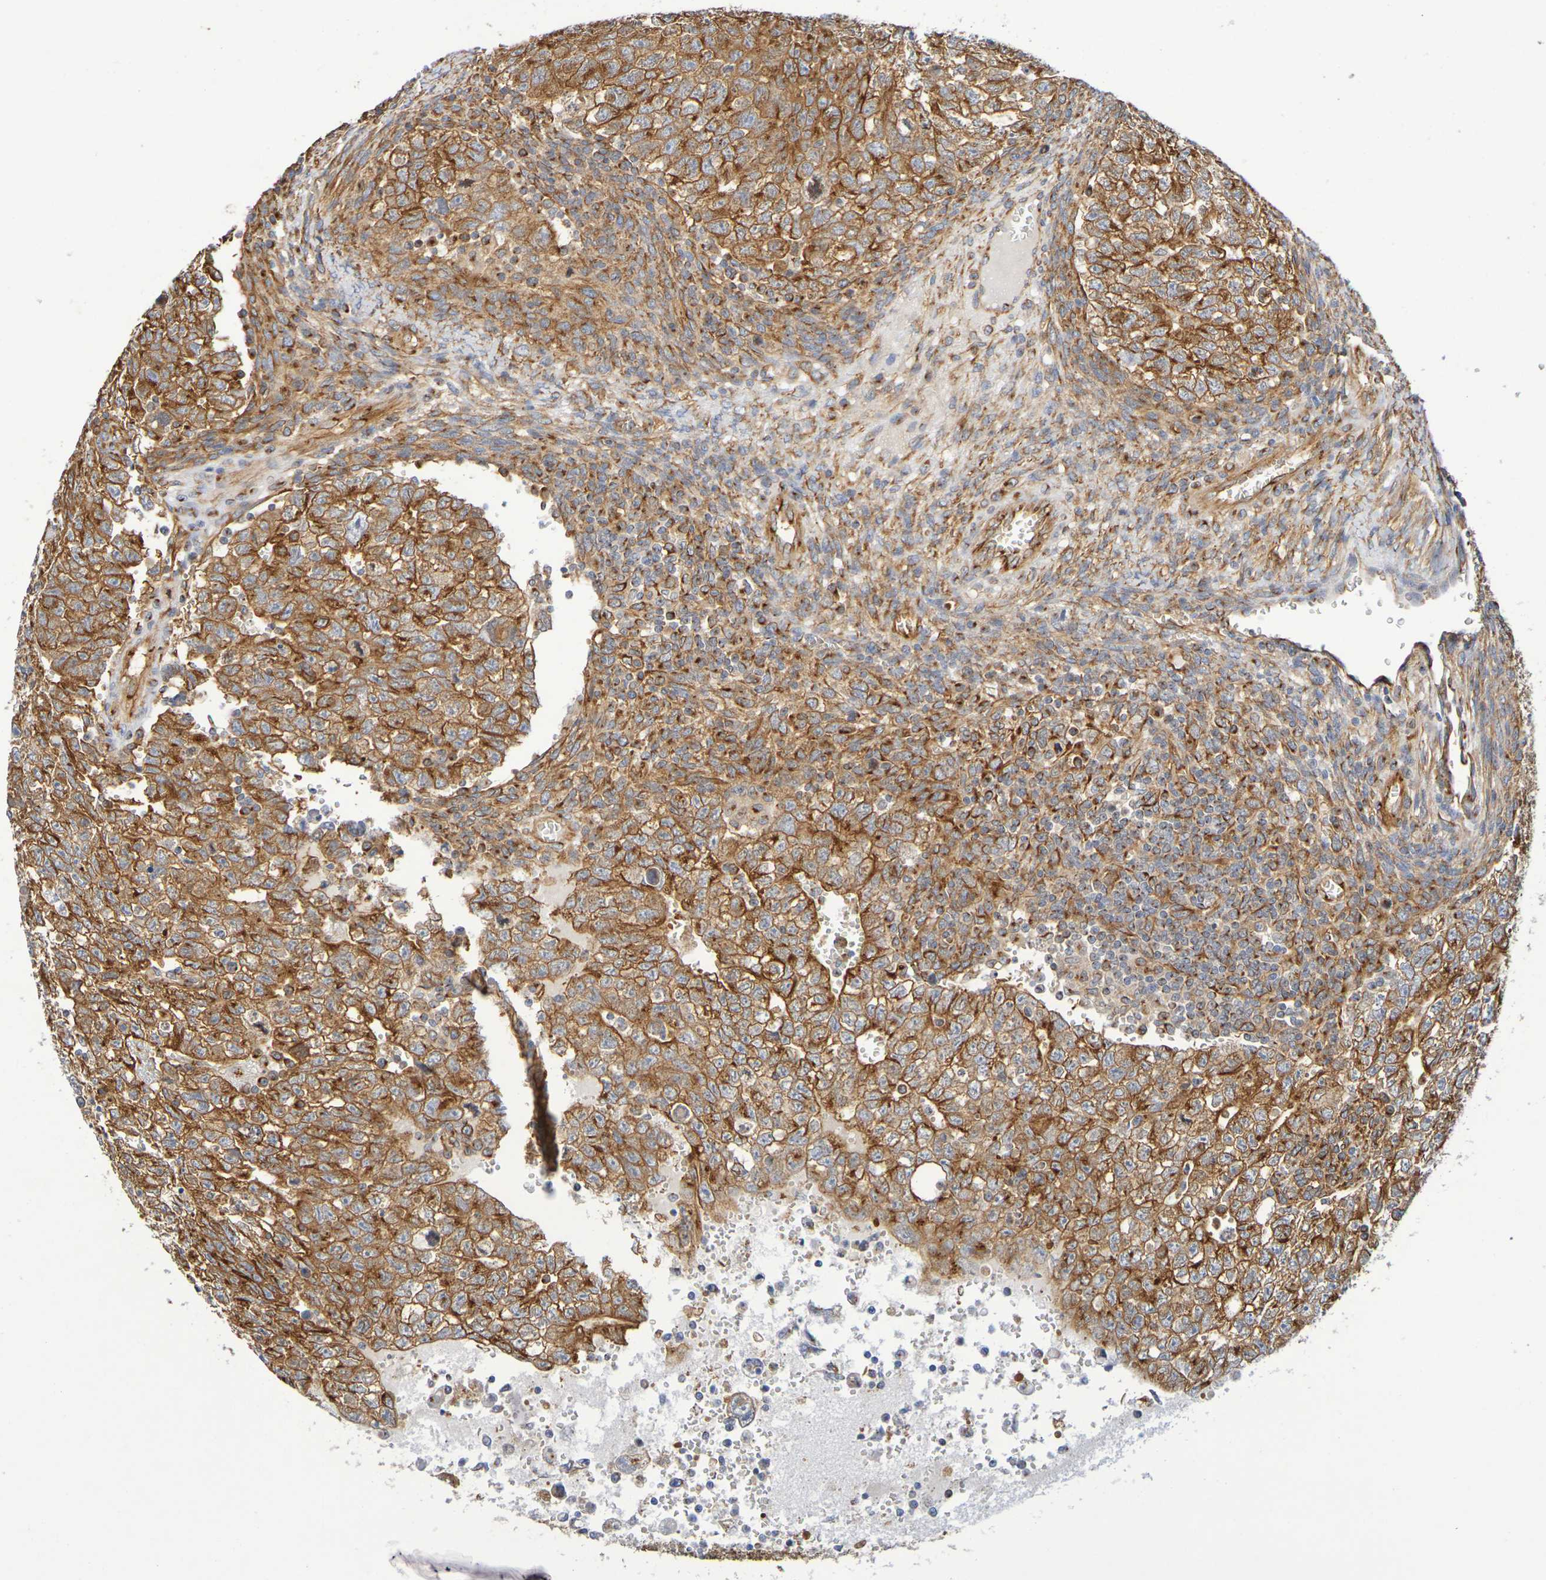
{"staining": {"intensity": "moderate", "quantity": ">75%", "location": "cytoplasmic/membranous"}, "tissue": "testis cancer", "cell_type": "Tumor cells", "image_type": "cancer", "snomed": [{"axis": "morphology", "description": "Seminoma, NOS"}, {"axis": "morphology", "description": "Carcinoma, Embryonal, NOS"}, {"axis": "topography", "description": "Testis"}], "caption": "Testis cancer (seminoma) tissue displays moderate cytoplasmic/membranous staining in about >75% of tumor cells, visualized by immunohistochemistry.", "gene": "DCP2", "patient": {"sex": "male", "age": 38}}